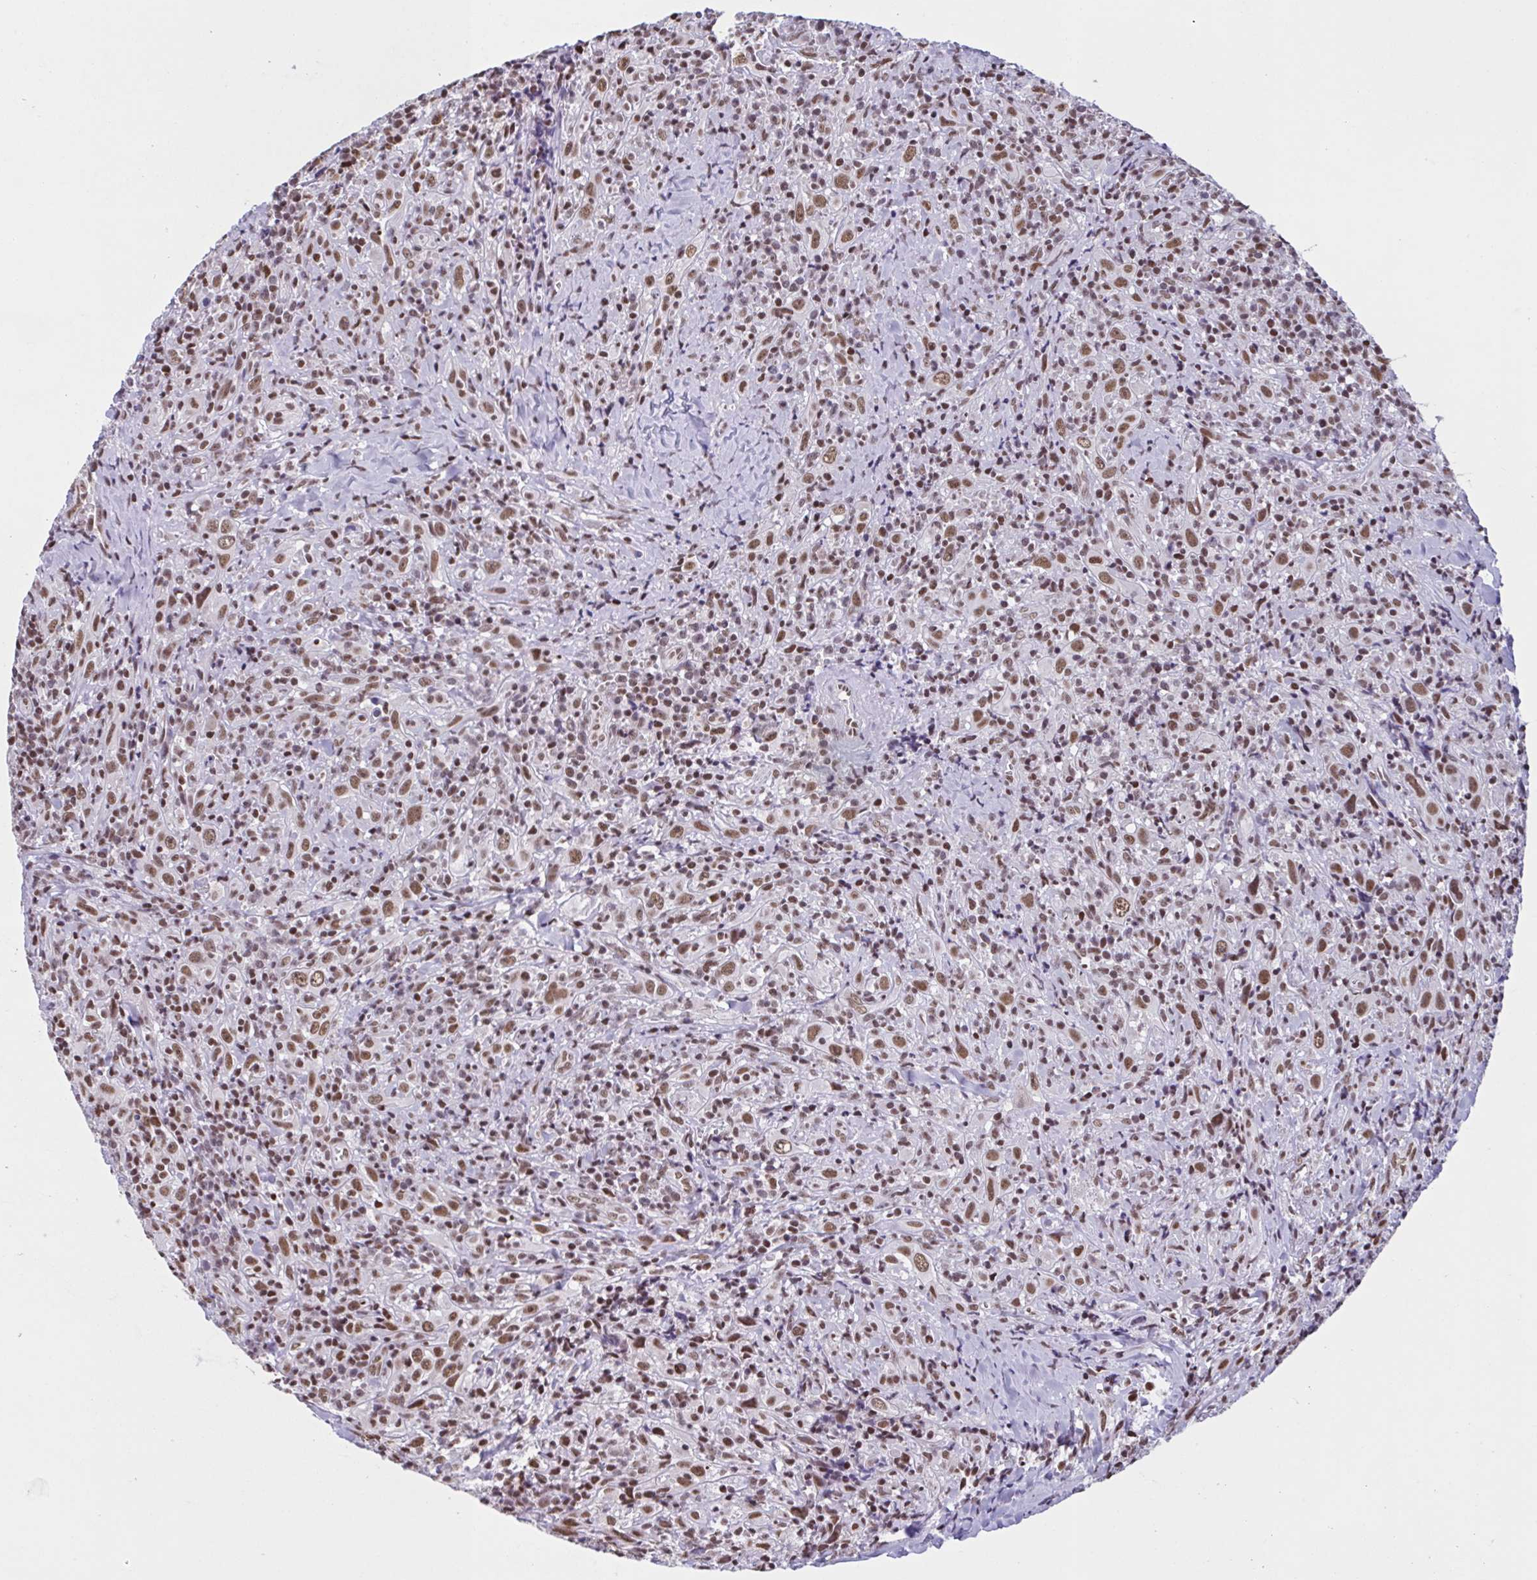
{"staining": {"intensity": "moderate", "quantity": ">75%", "location": "nuclear"}, "tissue": "head and neck cancer", "cell_type": "Tumor cells", "image_type": "cancer", "snomed": [{"axis": "morphology", "description": "Squamous cell carcinoma, NOS"}, {"axis": "topography", "description": "Head-Neck"}], "caption": "The immunohistochemical stain labels moderate nuclear staining in tumor cells of head and neck cancer tissue. (brown staining indicates protein expression, while blue staining denotes nuclei).", "gene": "TIMM21", "patient": {"sex": "female", "age": 95}}